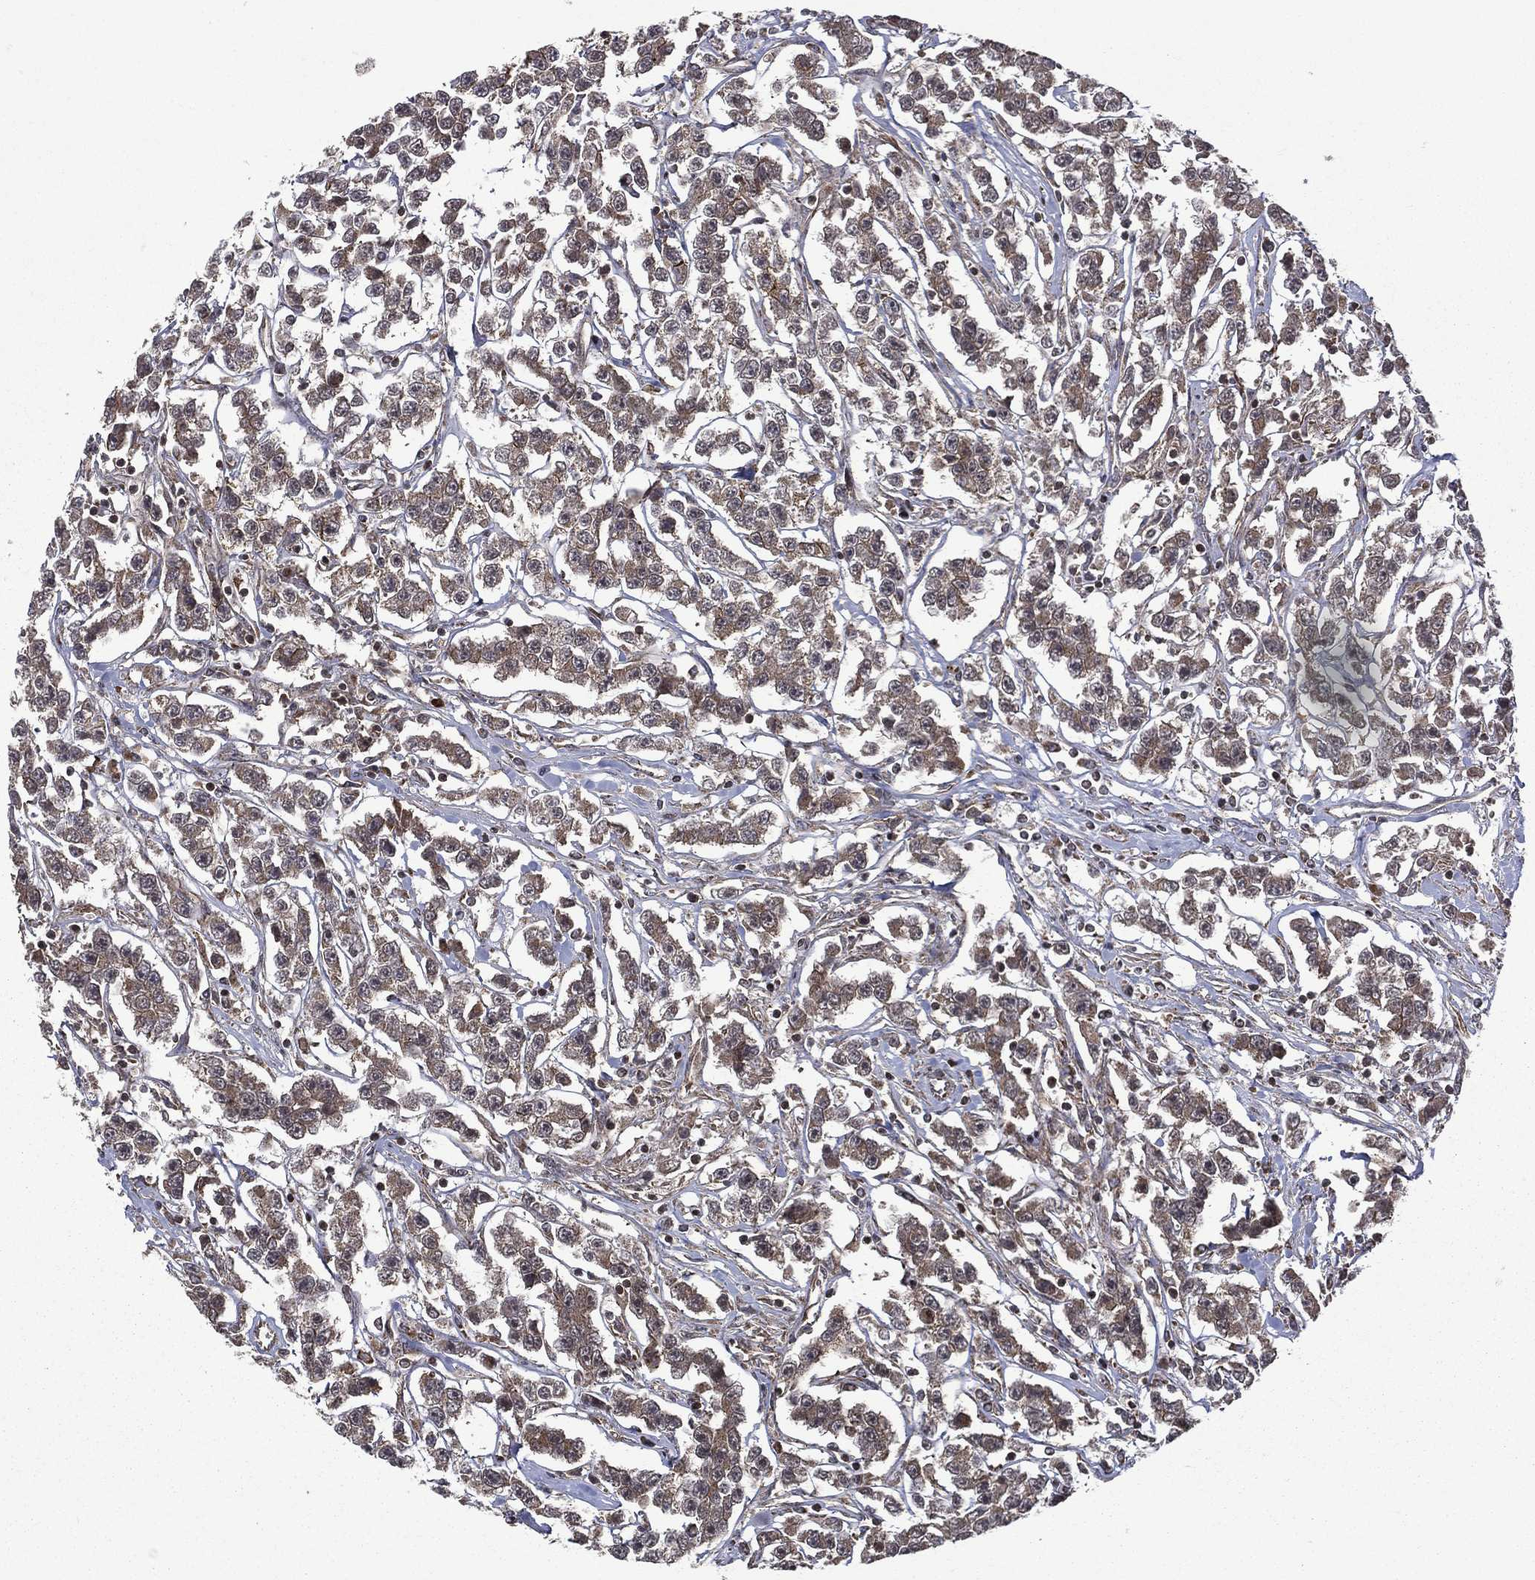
{"staining": {"intensity": "weak", "quantity": ">75%", "location": "cytoplasmic/membranous"}, "tissue": "testis cancer", "cell_type": "Tumor cells", "image_type": "cancer", "snomed": [{"axis": "morphology", "description": "Seminoma, NOS"}, {"axis": "topography", "description": "Testis"}], "caption": "High-magnification brightfield microscopy of testis cancer (seminoma) stained with DAB (brown) and counterstained with hematoxylin (blue). tumor cells exhibit weak cytoplasmic/membranous positivity is seen in approximately>75% of cells.", "gene": "GIMAP6", "patient": {"sex": "male", "age": 59}}